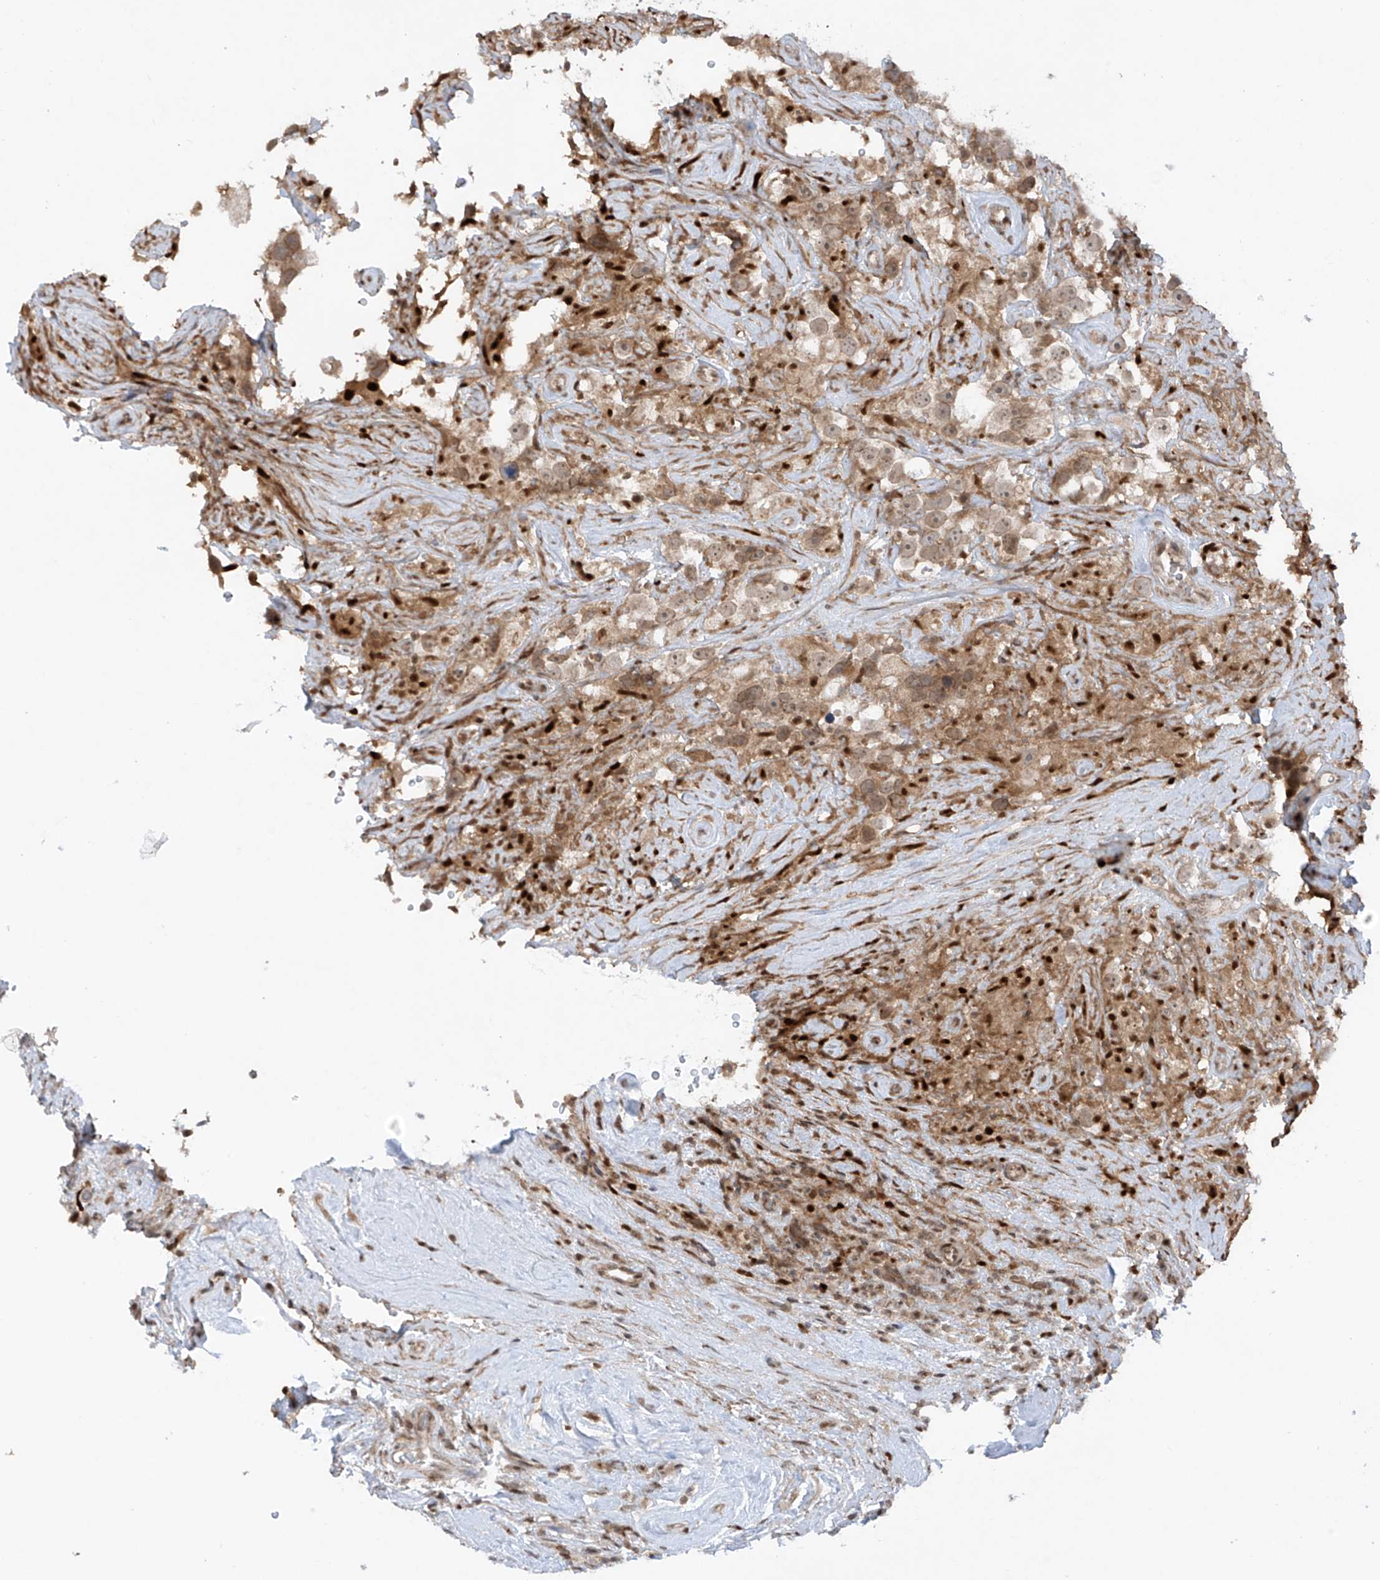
{"staining": {"intensity": "weak", "quantity": "25%-75%", "location": "cytoplasmic/membranous"}, "tissue": "testis cancer", "cell_type": "Tumor cells", "image_type": "cancer", "snomed": [{"axis": "morphology", "description": "Seminoma, NOS"}, {"axis": "topography", "description": "Testis"}], "caption": "Testis cancer (seminoma) stained with a brown dye exhibits weak cytoplasmic/membranous positive expression in about 25%-75% of tumor cells.", "gene": "REPIN1", "patient": {"sex": "male", "age": 49}}